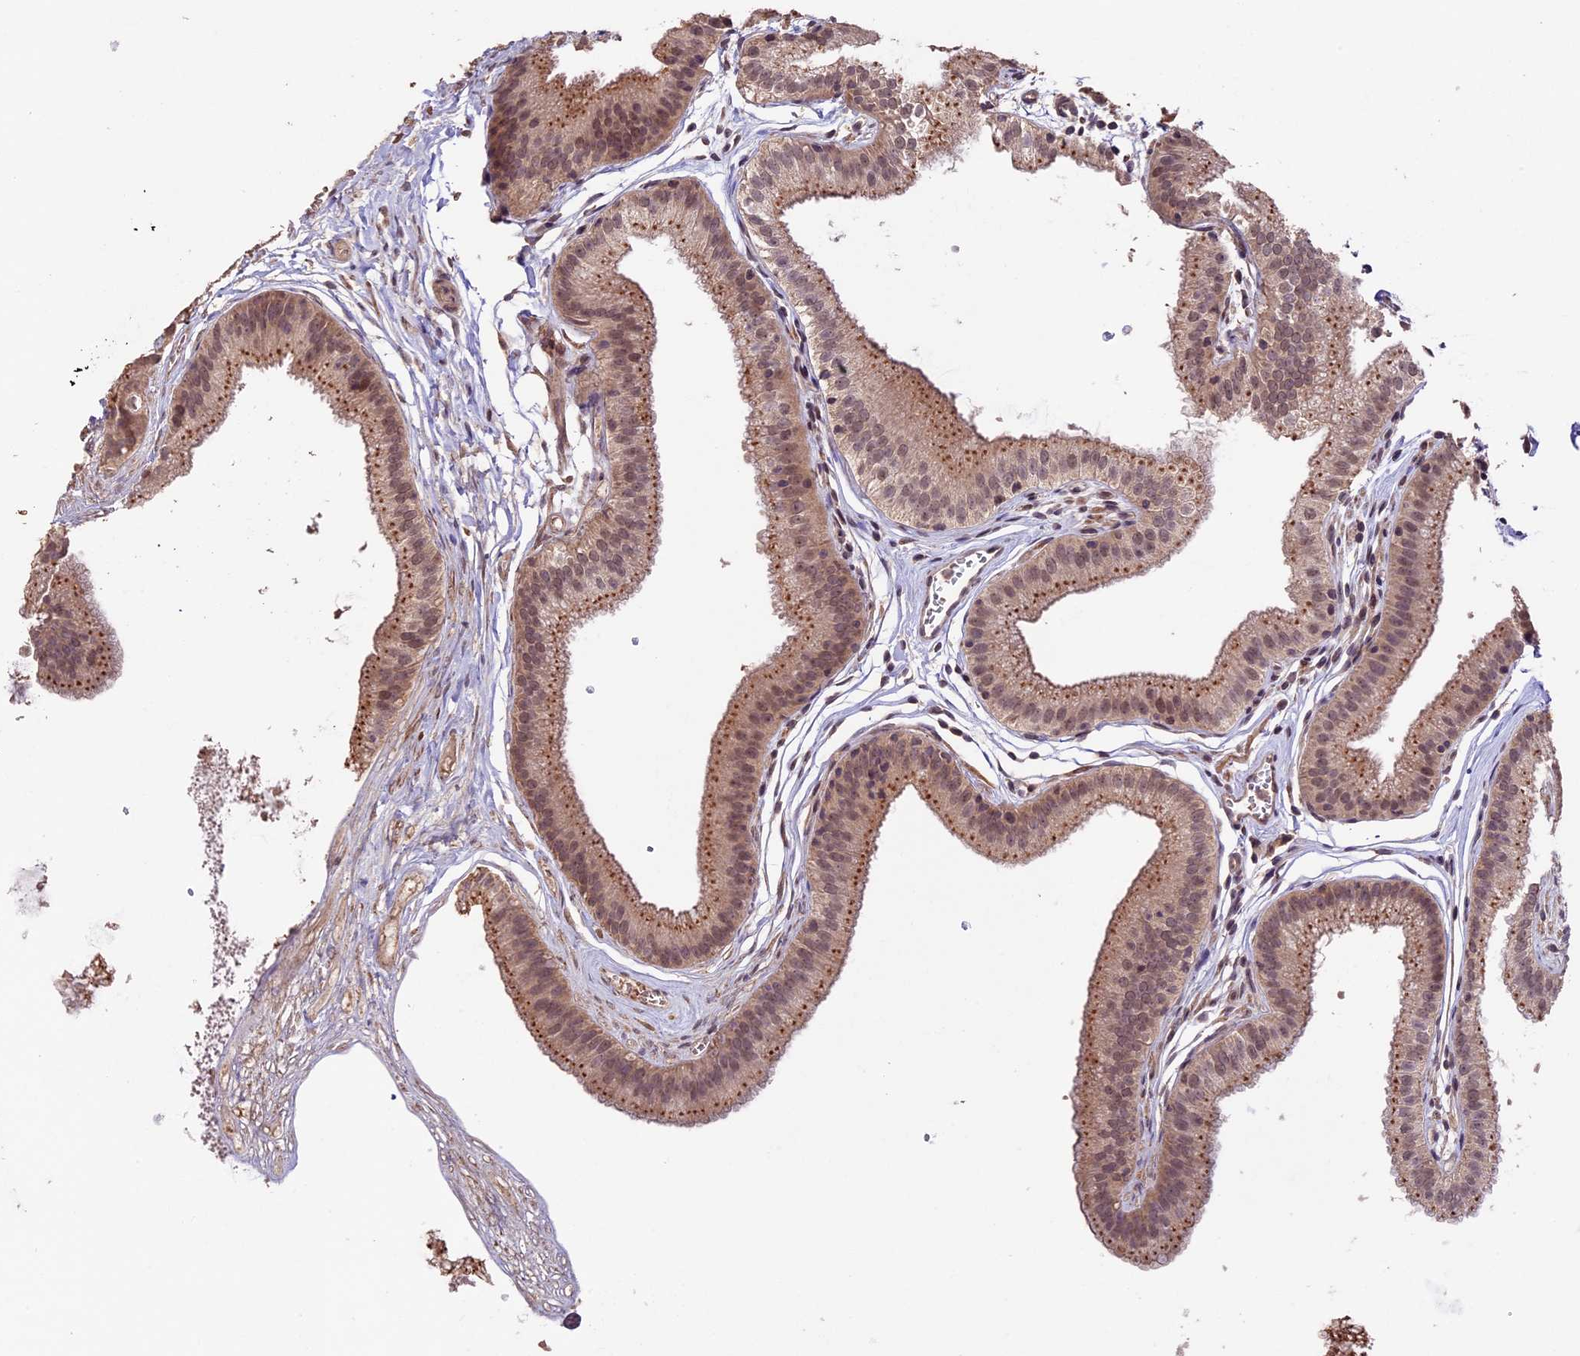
{"staining": {"intensity": "moderate", "quantity": ">75%", "location": "cytoplasmic/membranous"}, "tissue": "gallbladder", "cell_type": "Glandular cells", "image_type": "normal", "snomed": [{"axis": "morphology", "description": "Normal tissue, NOS"}, {"axis": "topography", "description": "Gallbladder"}], "caption": "A high-resolution image shows IHC staining of unremarkable gallbladder, which reveals moderate cytoplasmic/membranous staining in about >75% of glandular cells.", "gene": "GNB5", "patient": {"sex": "female", "age": 54}}